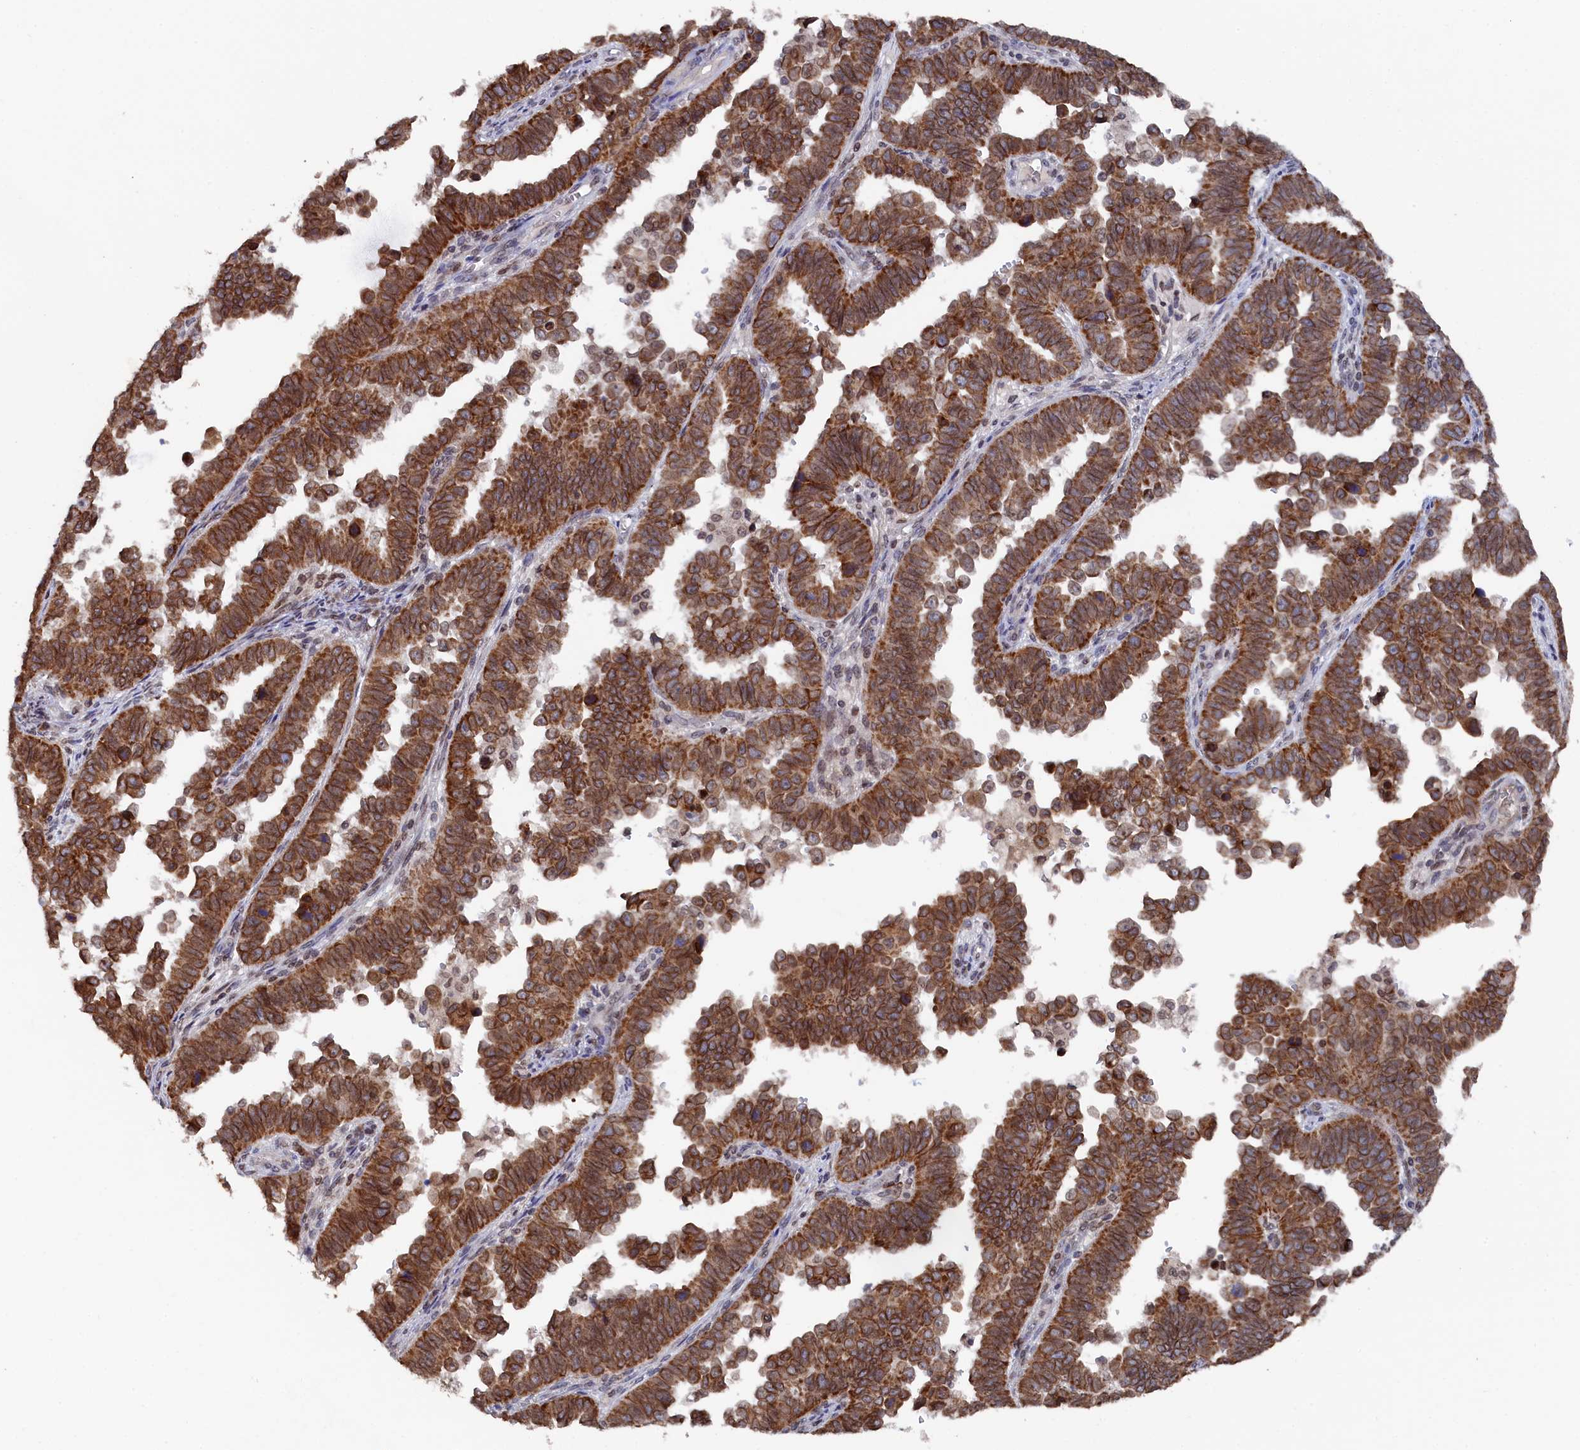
{"staining": {"intensity": "moderate", "quantity": ">75%", "location": "cytoplasmic/membranous,nuclear"}, "tissue": "endometrial cancer", "cell_type": "Tumor cells", "image_type": "cancer", "snomed": [{"axis": "morphology", "description": "Adenocarcinoma, NOS"}, {"axis": "topography", "description": "Endometrium"}], "caption": "IHC (DAB) staining of endometrial adenocarcinoma demonstrates moderate cytoplasmic/membranous and nuclear protein positivity in approximately >75% of tumor cells.", "gene": "ANKEF1", "patient": {"sex": "female", "age": 75}}